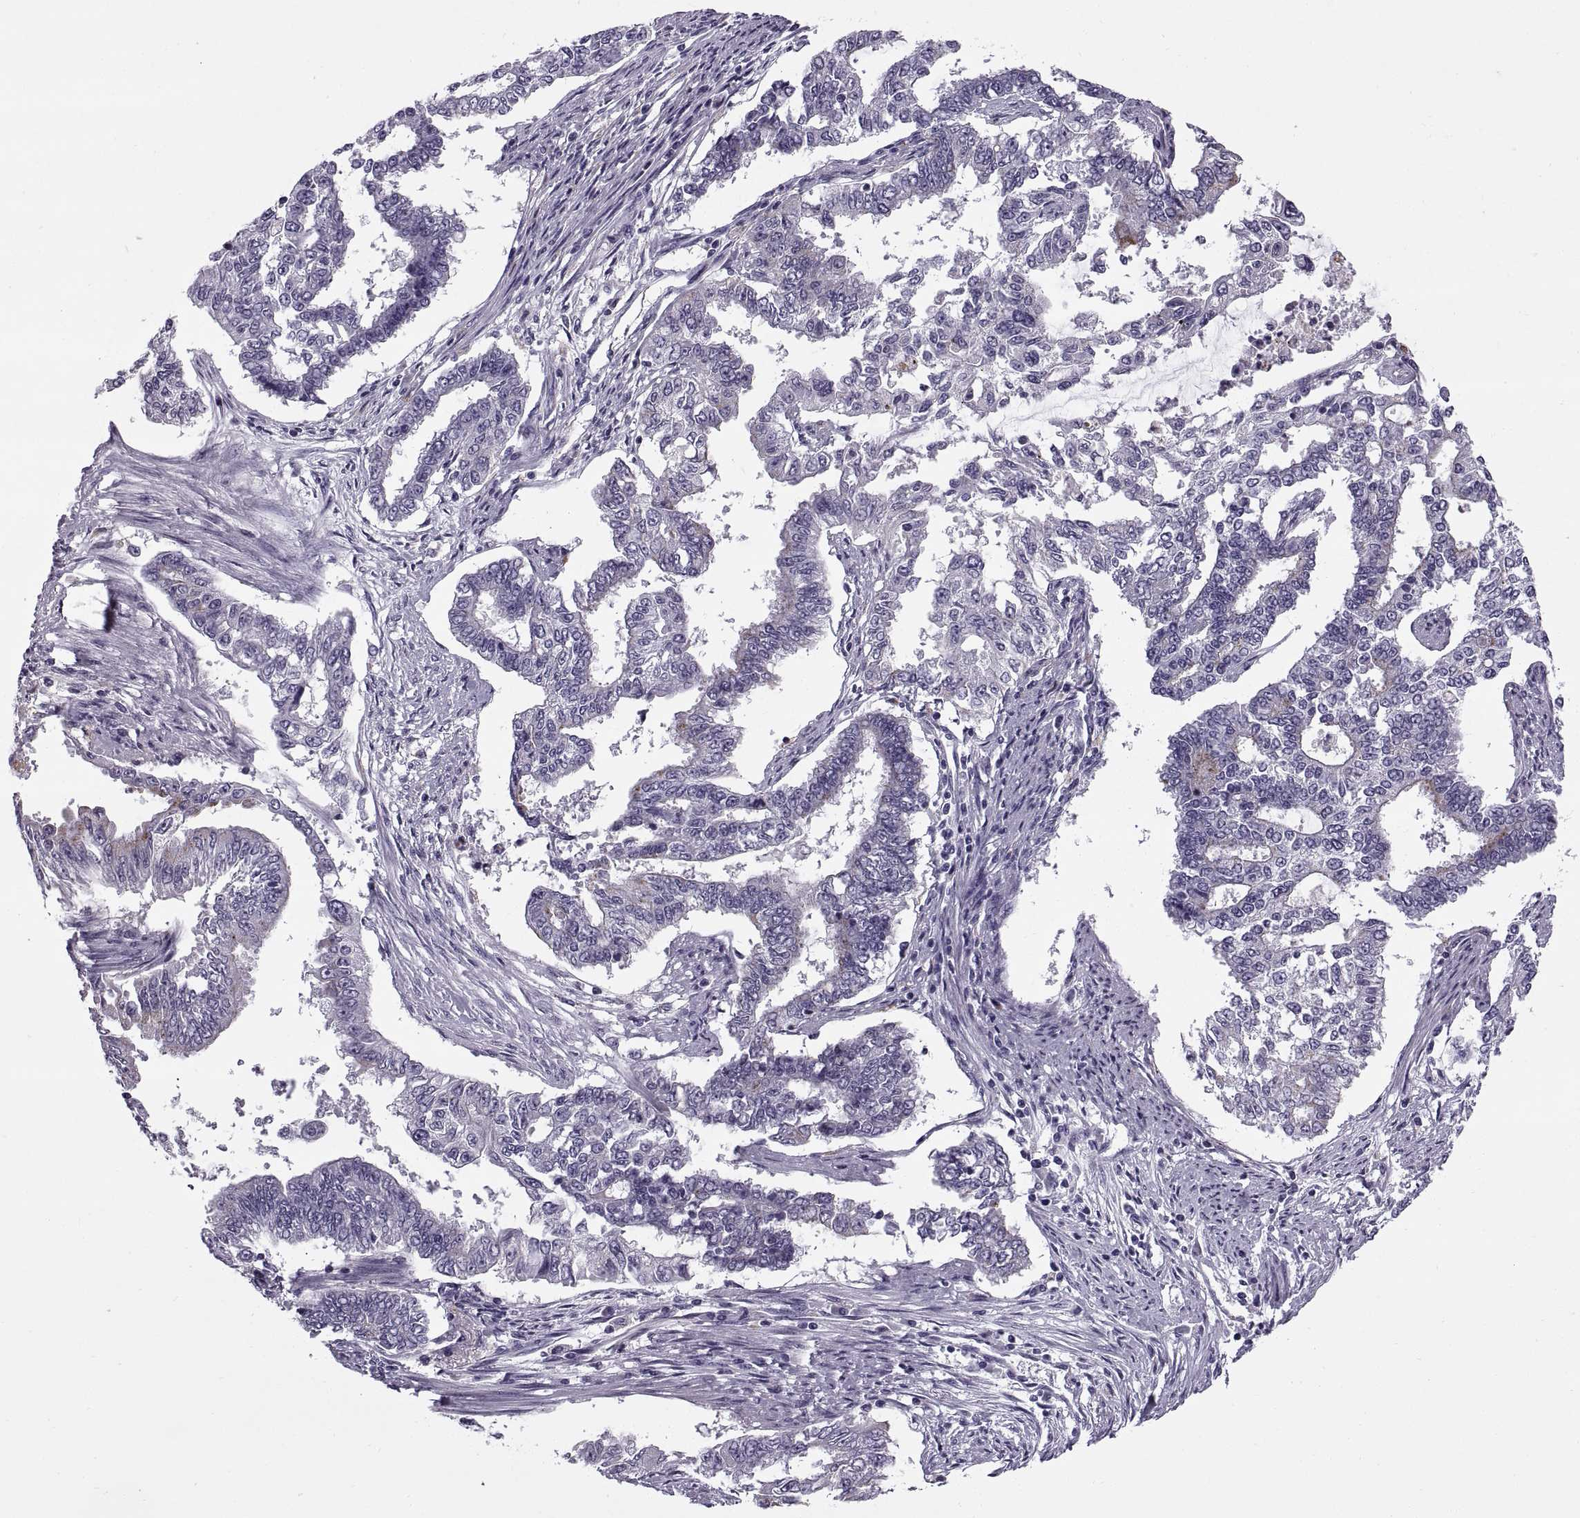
{"staining": {"intensity": "negative", "quantity": "none", "location": "none"}, "tissue": "endometrial cancer", "cell_type": "Tumor cells", "image_type": "cancer", "snomed": [{"axis": "morphology", "description": "Adenocarcinoma, NOS"}, {"axis": "topography", "description": "Uterus"}], "caption": "This is a image of immunohistochemistry staining of endometrial cancer, which shows no positivity in tumor cells.", "gene": "CALCR", "patient": {"sex": "female", "age": 59}}